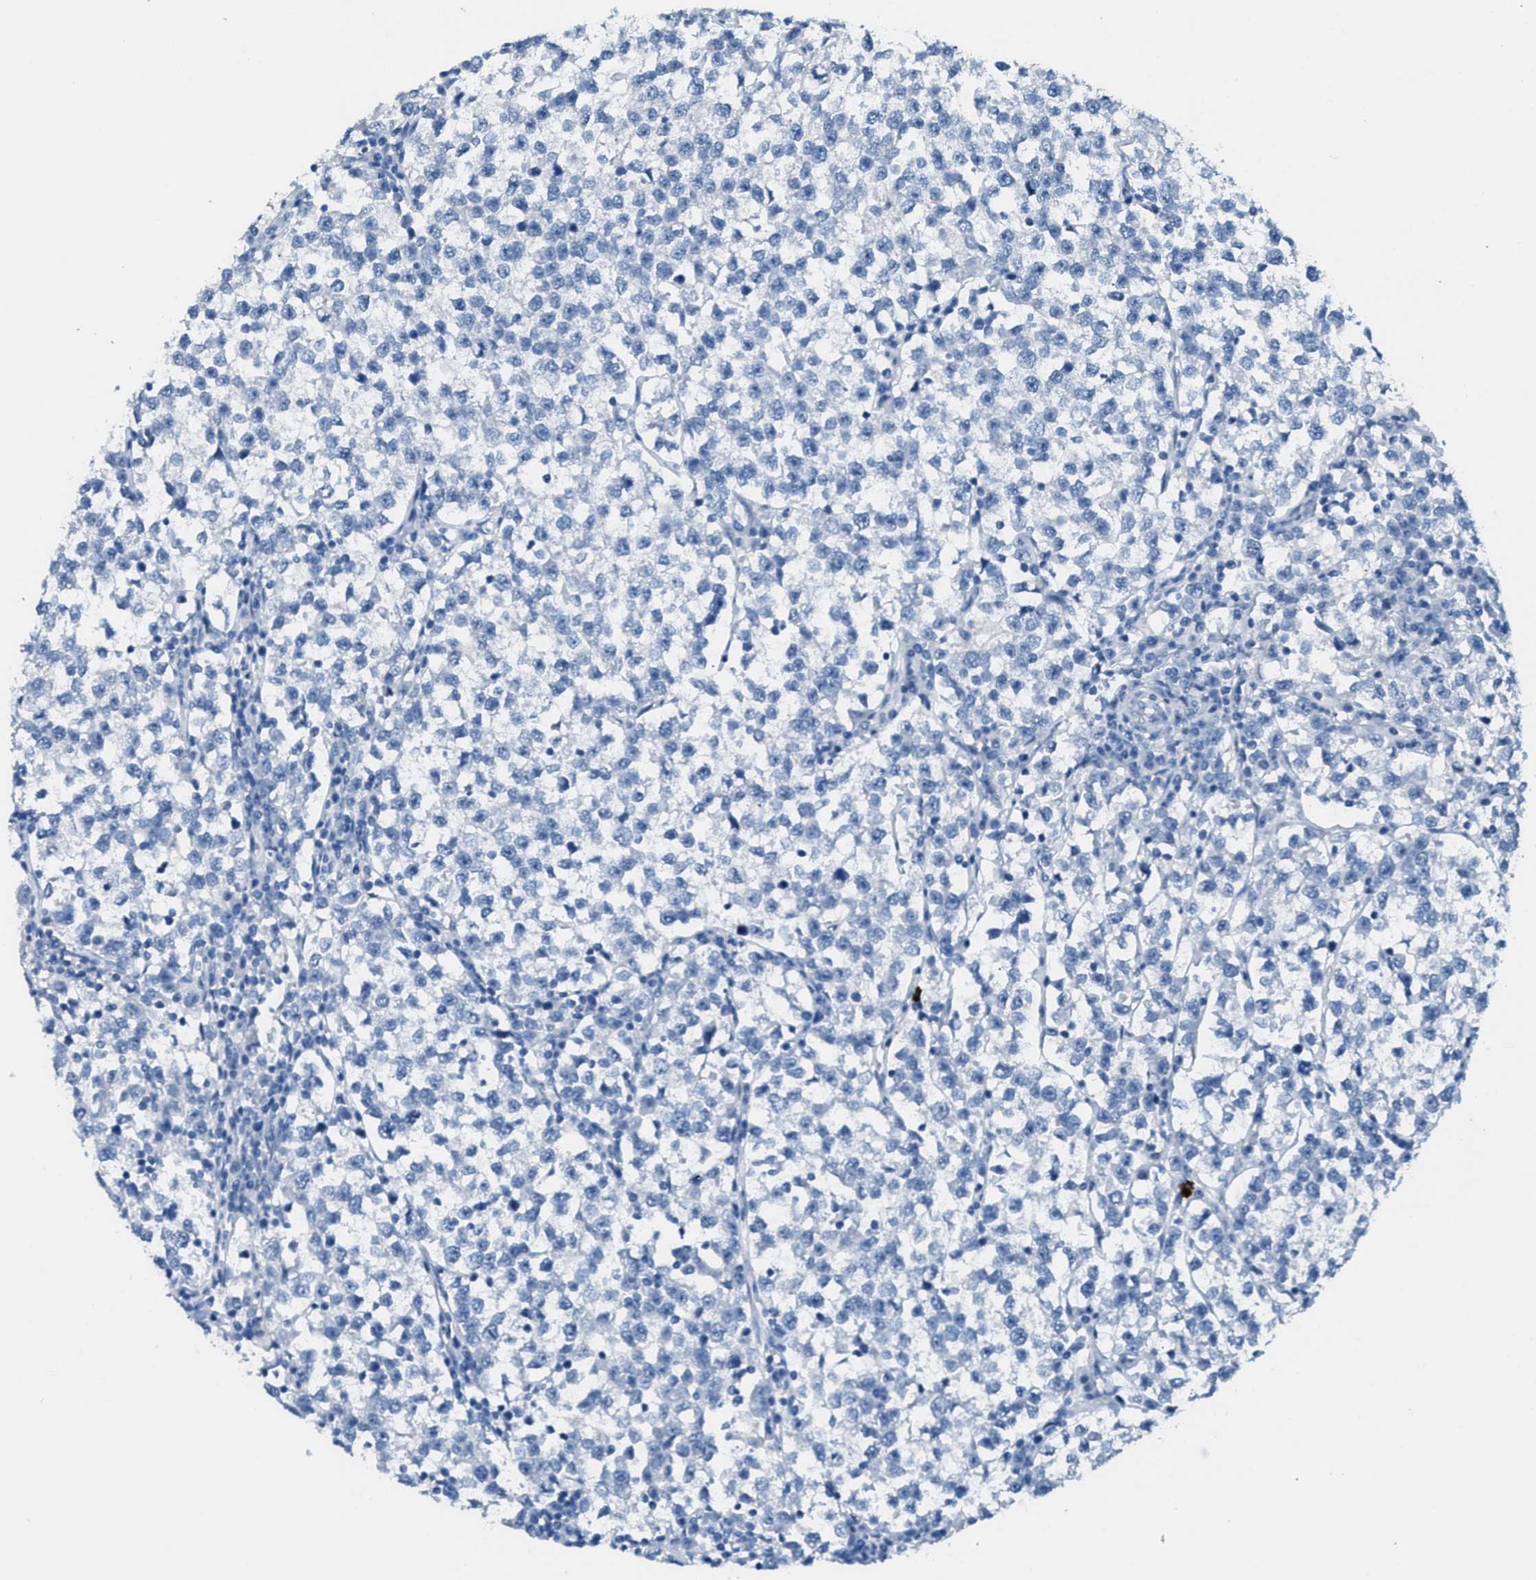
{"staining": {"intensity": "negative", "quantity": "none", "location": "none"}, "tissue": "testis cancer", "cell_type": "Tumor cells", "image_type": "cancer", "snomed": [{"axis": "morphology", "description": "Normal tissue, NOS"}, {"axis": "morphology", "description": "Seminoma, NOS"}, {"axis": "topography", "description": "Testis"}], "caption": "Tumor cells are negative for protein expression in human testis seminoma. Brightfield microscopy of immunohistochemistry stained with DAB (brown) and hematoxylin (blue), captured at high magnification.", "gene": "MPP3", "patient": {"sex": "male", "age": 43}}